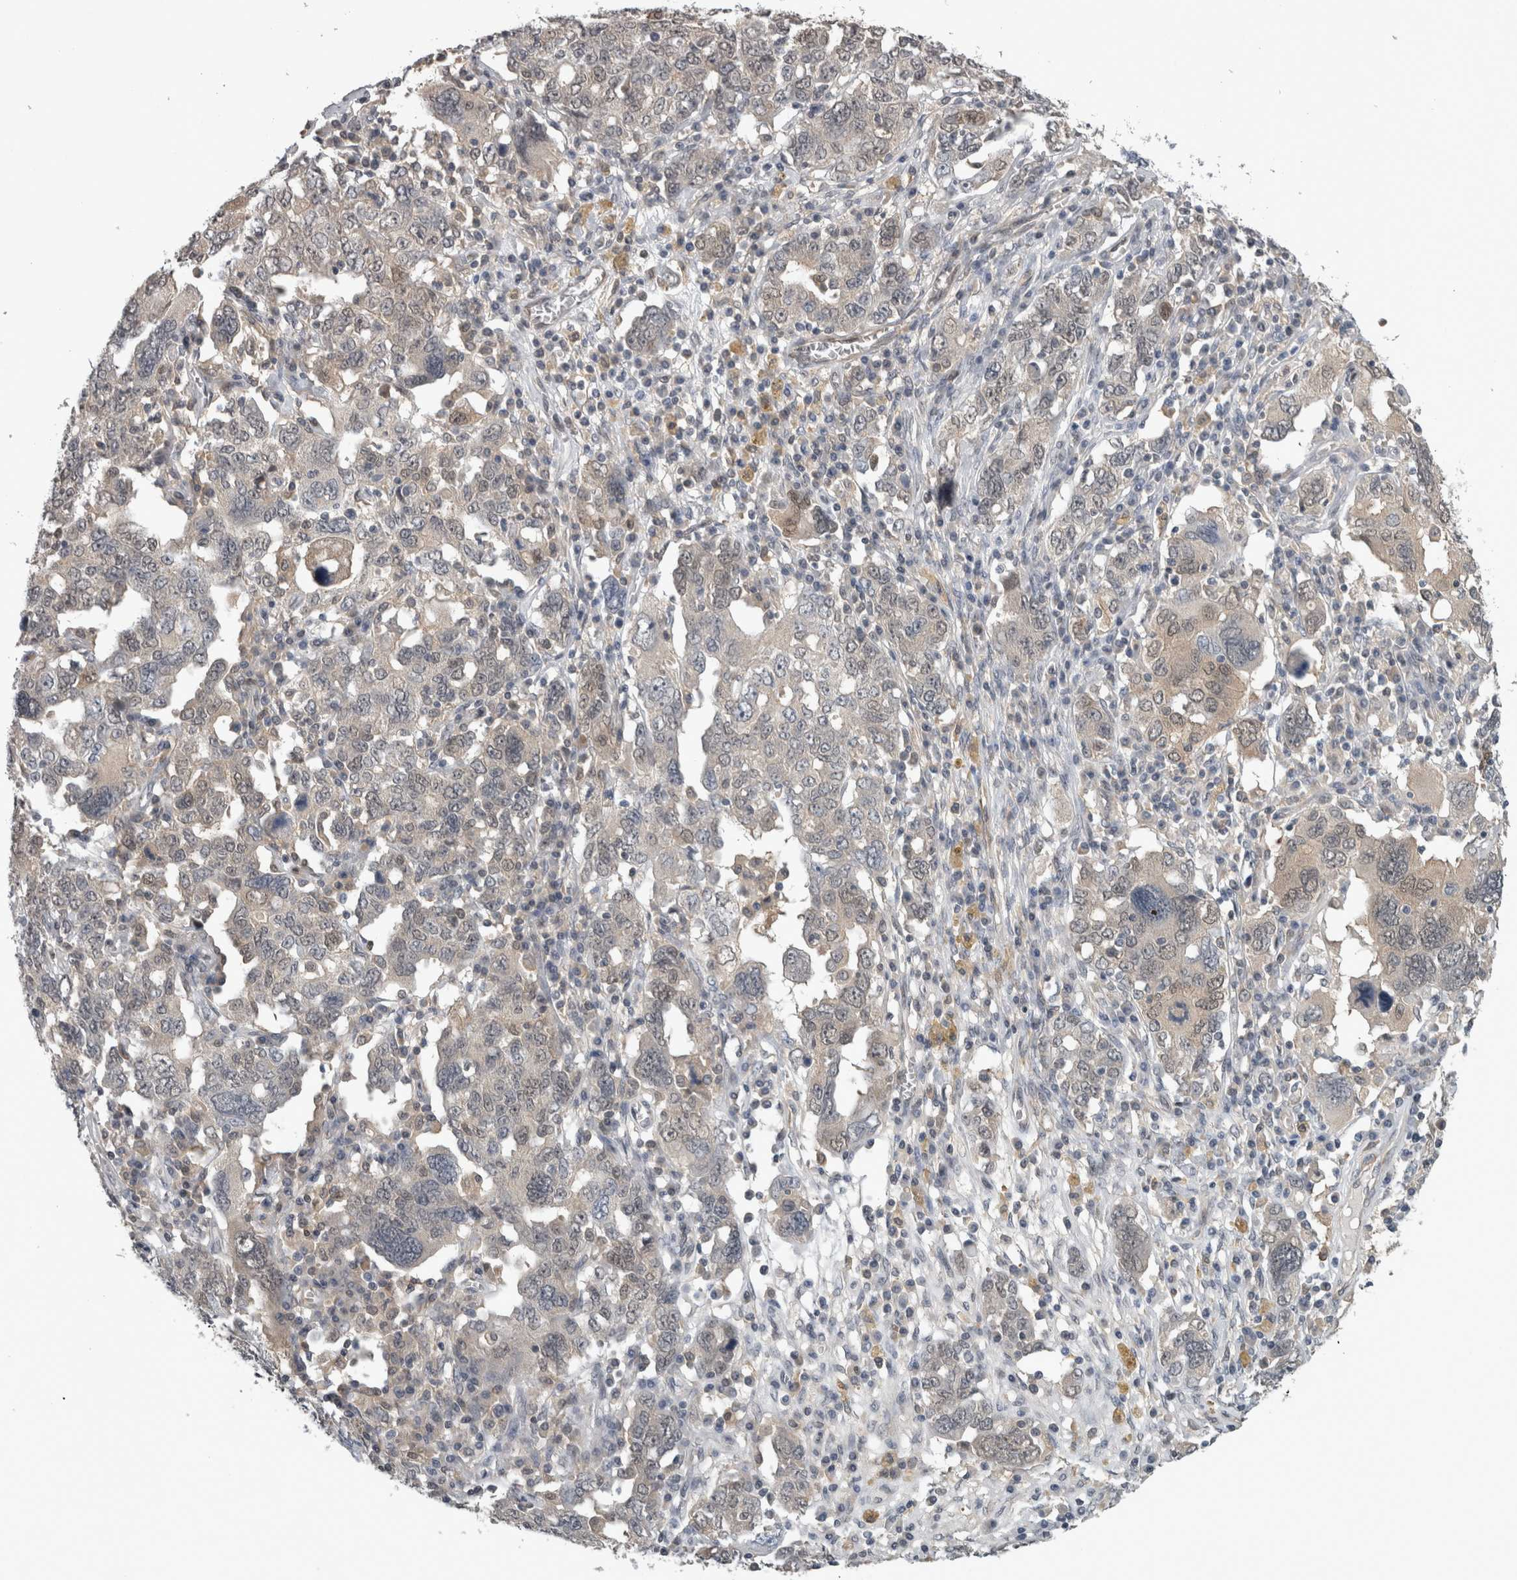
{"staining": {"intensity": "weak", "quantity": "<25%", "location": "cytoplasmic/membranous,nuclear"}, "tissue": "ovarian cancer", "cell_type": "Tumor cells", "image_type": "cancer", "snomed": [{"axis": "morphology", "description": "Carcinoma, endometroid"}, {"axis": "topography", "description": "Ovary"}], "caption": "The micrograph demonstrates no staining of tumor cells in ovarian cancer. (Stains: DAB immunohistochemistry with hematoxylin counter stain, Microscopy: brightfield microscopy at high magnification).", "gene": "NAPRT", "patient": {"sex": "female", "age": 62}}